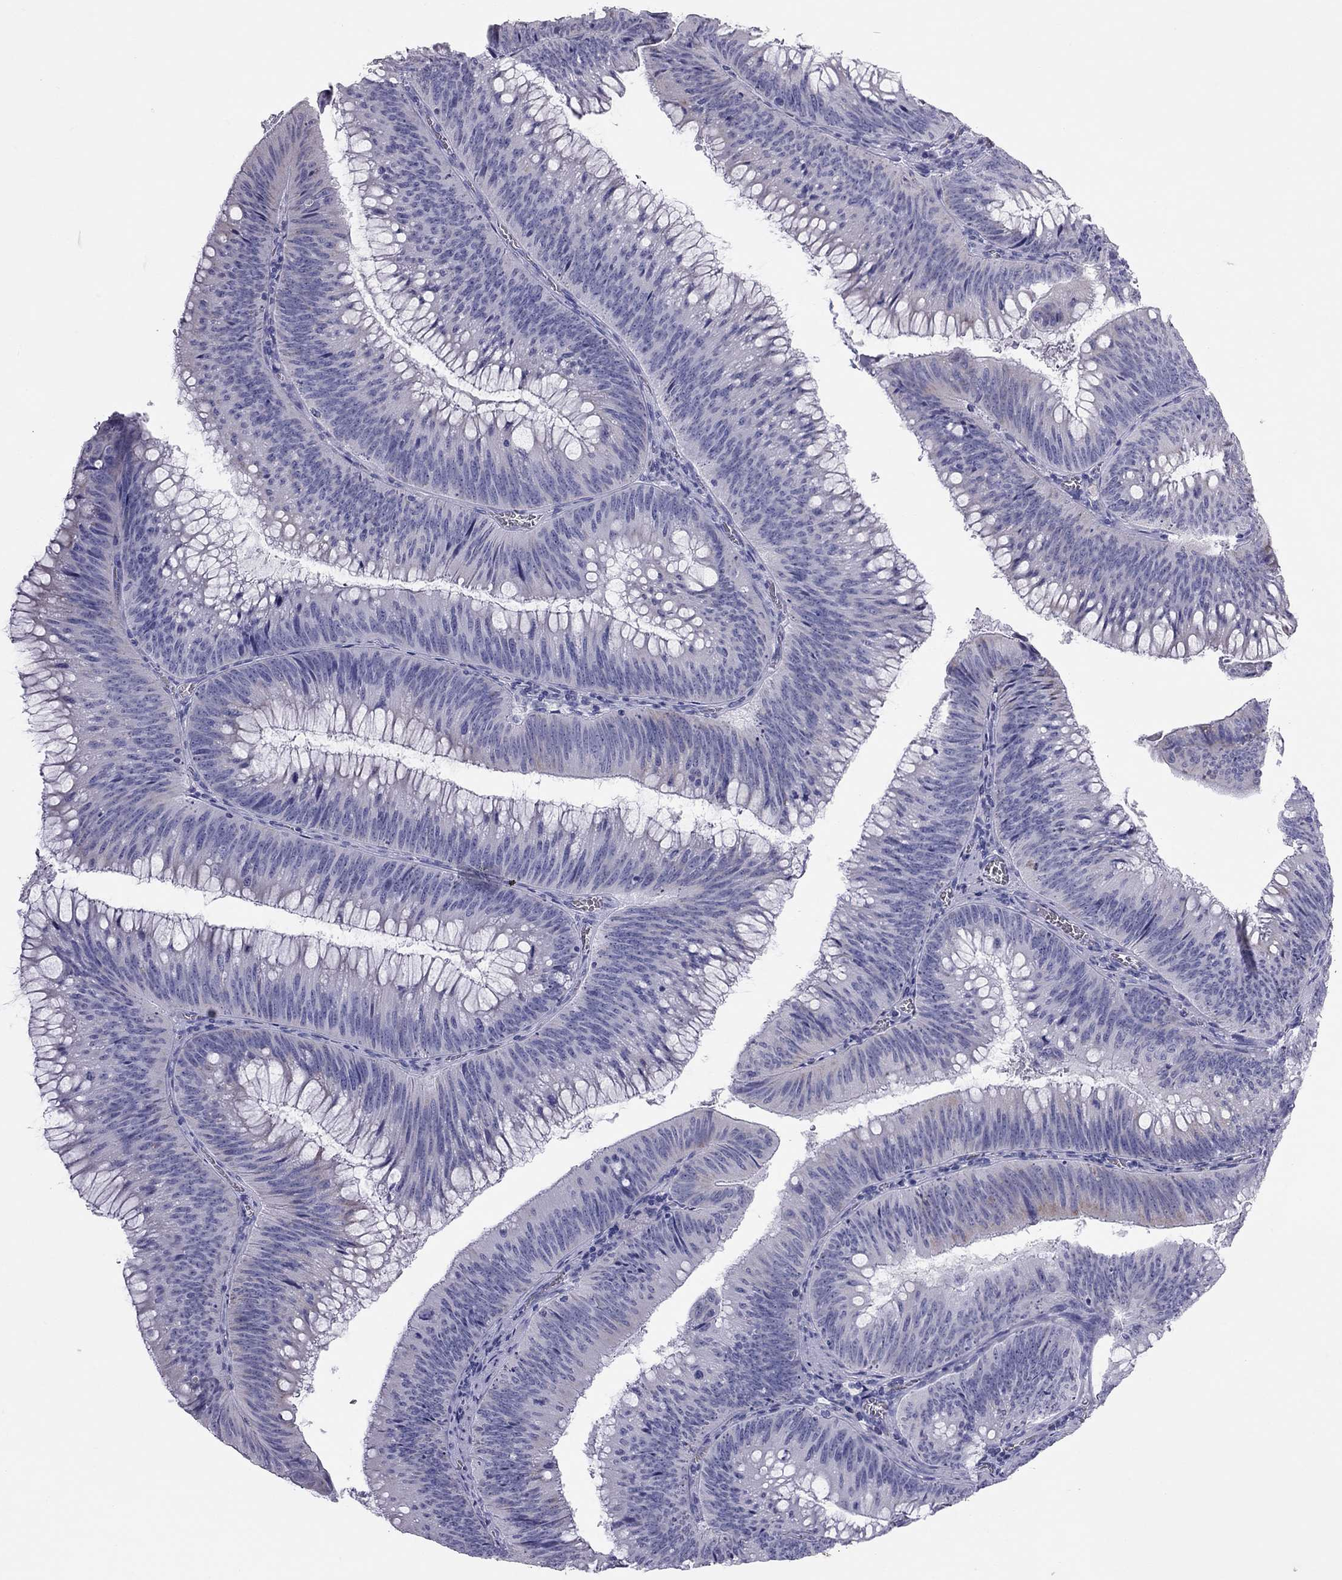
{"staining": {"intensity": "negative", "quantity": "none", "location": "none"}, "tissue": "colorectal cancer", "cell_type": "Tumor cells", "image_type": "cancer", "snomed": [{"axis": "morphology", "description": "Adenocarcinoma, NOS"}, {"axis": "topography", "description": "Rectum"}], "caption": "Histopathology image shows no protein expression in tumor cells of colorectal cancer (adenocarcinoma) tissue.", "gene": "TRPM3", "patient": {"sex": "female", "age": 72}}